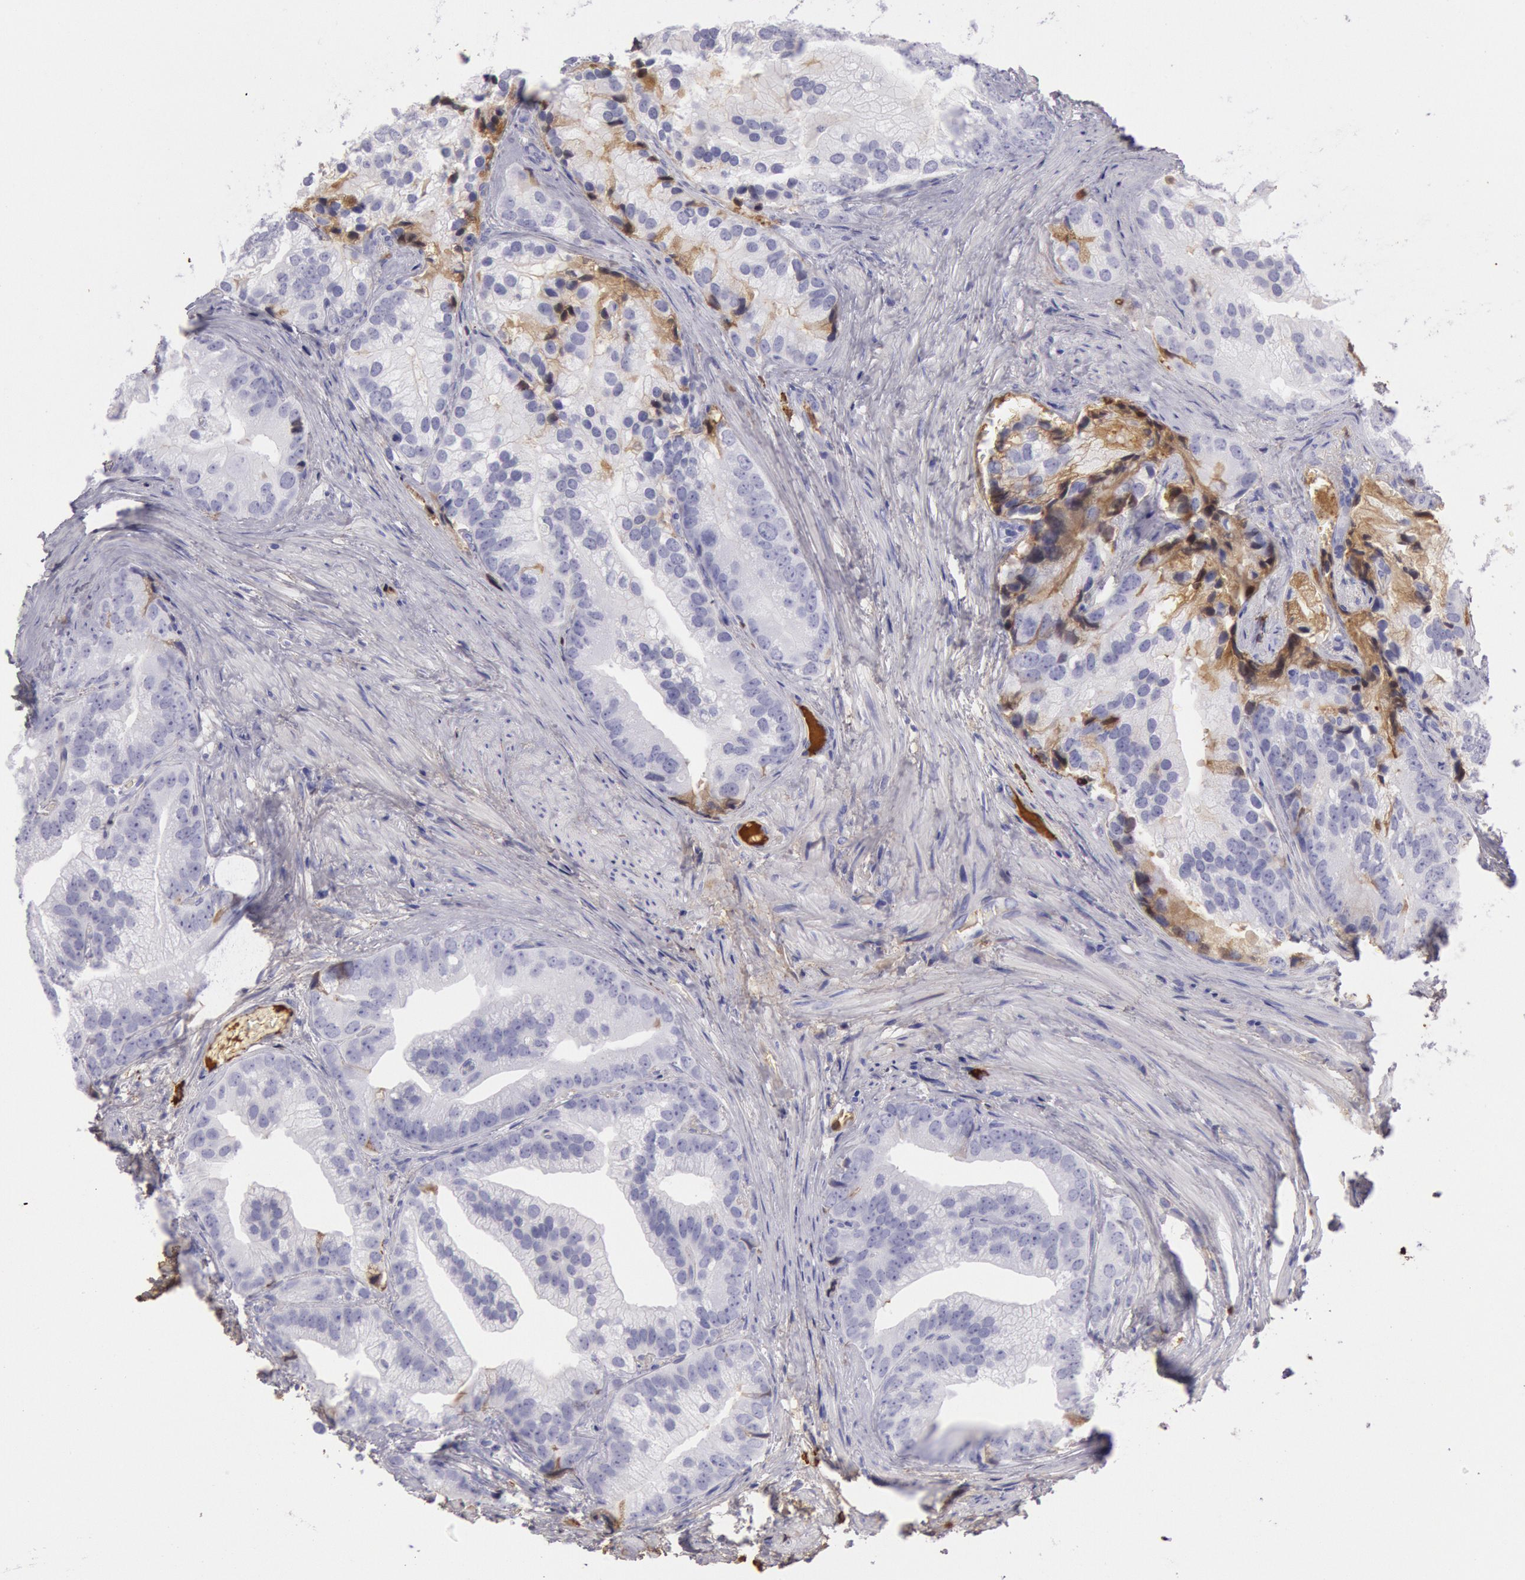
{"staining": {"intensity": "moderate", "quantity": "<25%", "location": "cytoplasmic/membranous"}, "tissue": "prostate cancer", "cell_type": "Tumor cells", "image_type": "cancer", "snomed": [{"axis": "morphology", "description": "Adenocarcinoma, Low grade"}, {"axis": "topography", "description": "Prostate"}], "caption": "Prostate cancer stained with immunohistochemistry (IHC) demonstrates moderate cytoplasmic/membranous staining in about <25% of tumor cells. (Brightfield microscopy of DAB IHC at high magnification).", "gene": "IGHG1", "patient": {"sex": "male", "age": 71}}